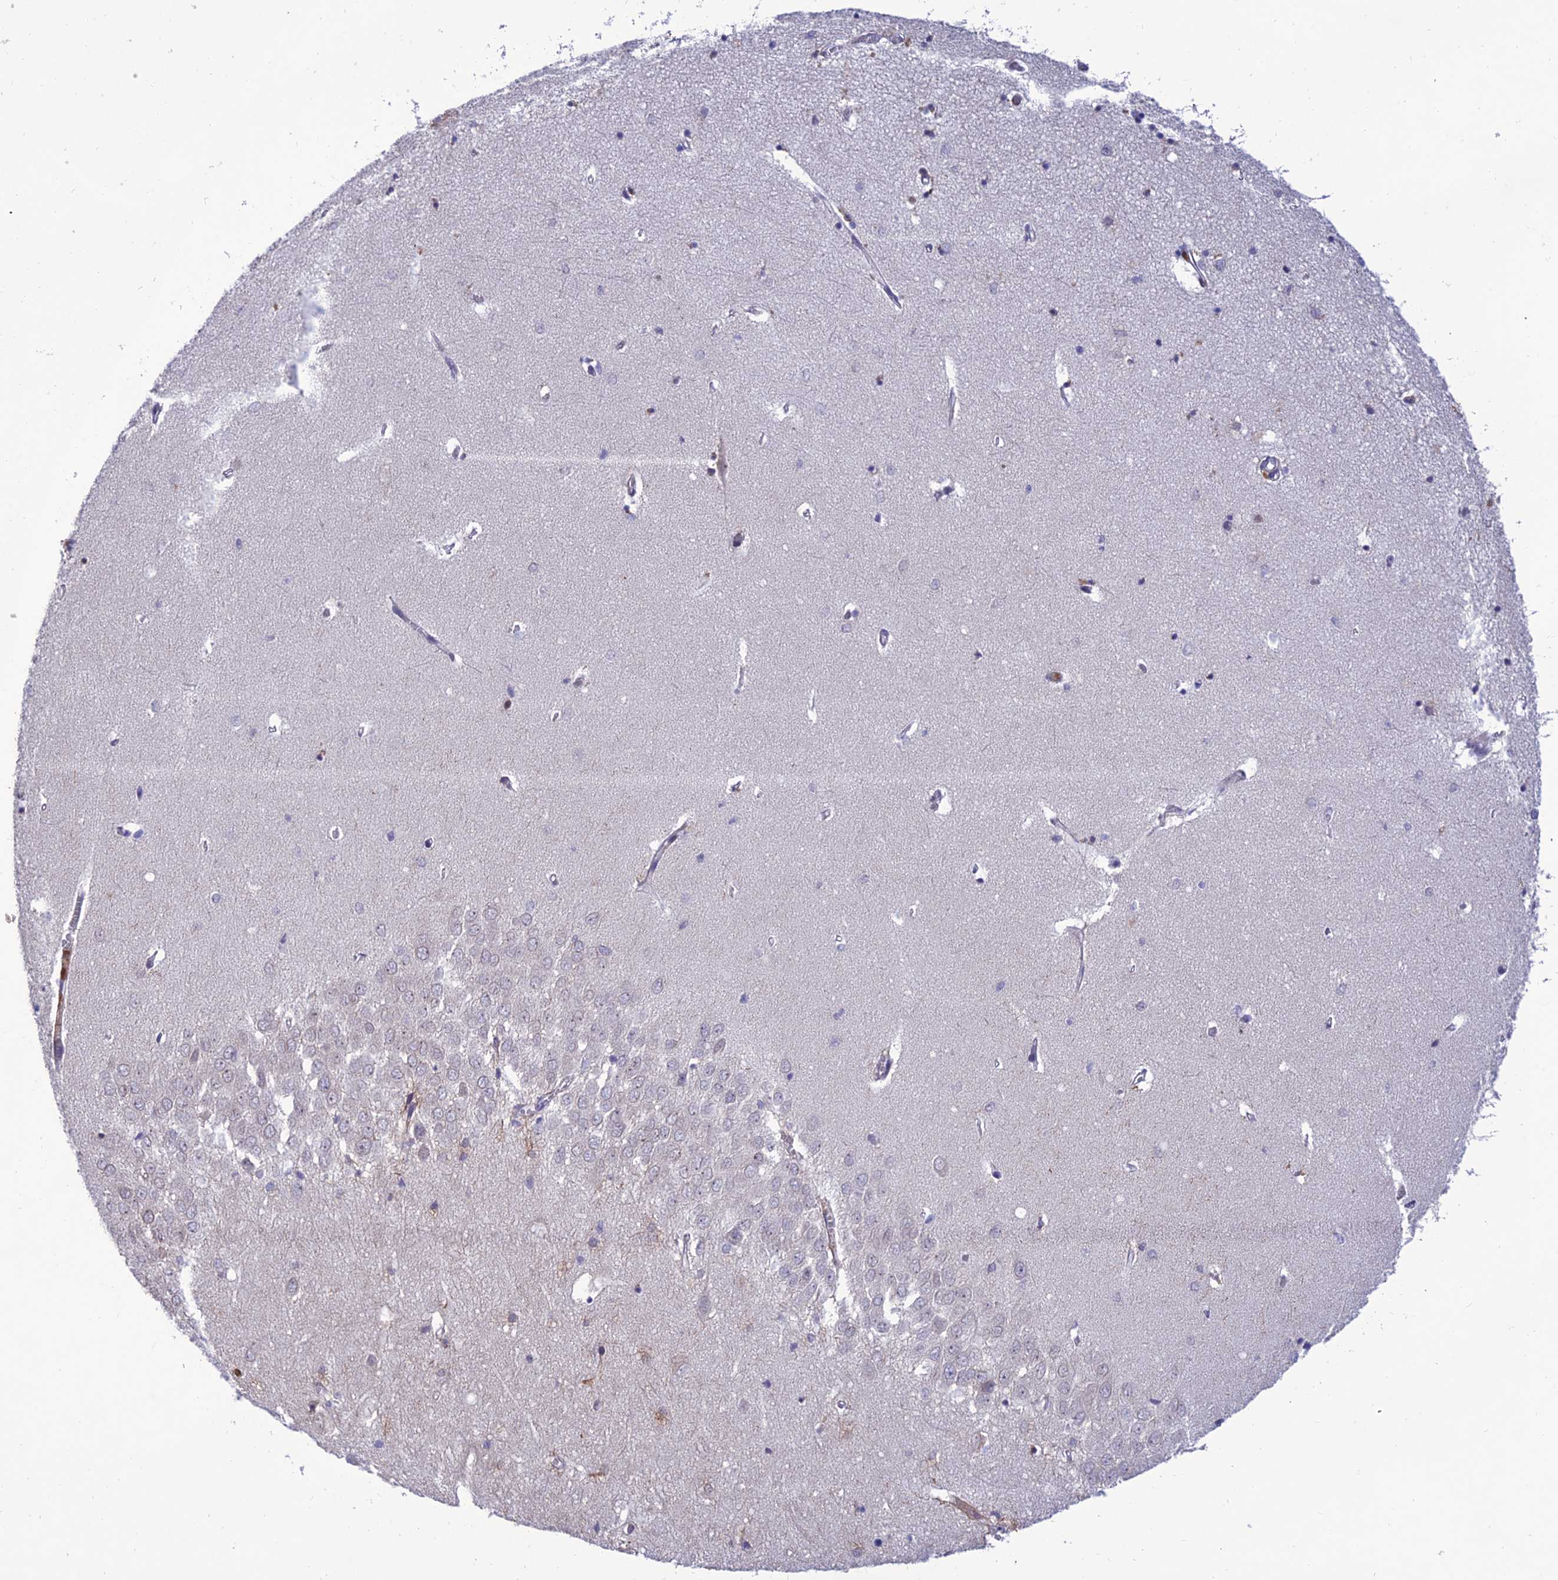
{"staining": {"intensity": "negative", "quantity": "none", "location": "none"}, "tissue": "hippocampus", "cell_type": "Glial cells", "image_type": "normal", "snomed": [{"axis": "morphology", "description": "Normal tissue, NOS"}, {"axis": "topography", "description": "Hippocampus"}], "caption": "This is an immunohistochemistry (IHC) photomicrograph of unremarkable hippocampus. There is no staining in glial cells.", "gene": "FAM76A", "patient": {"sex": "female", "age": 64}}